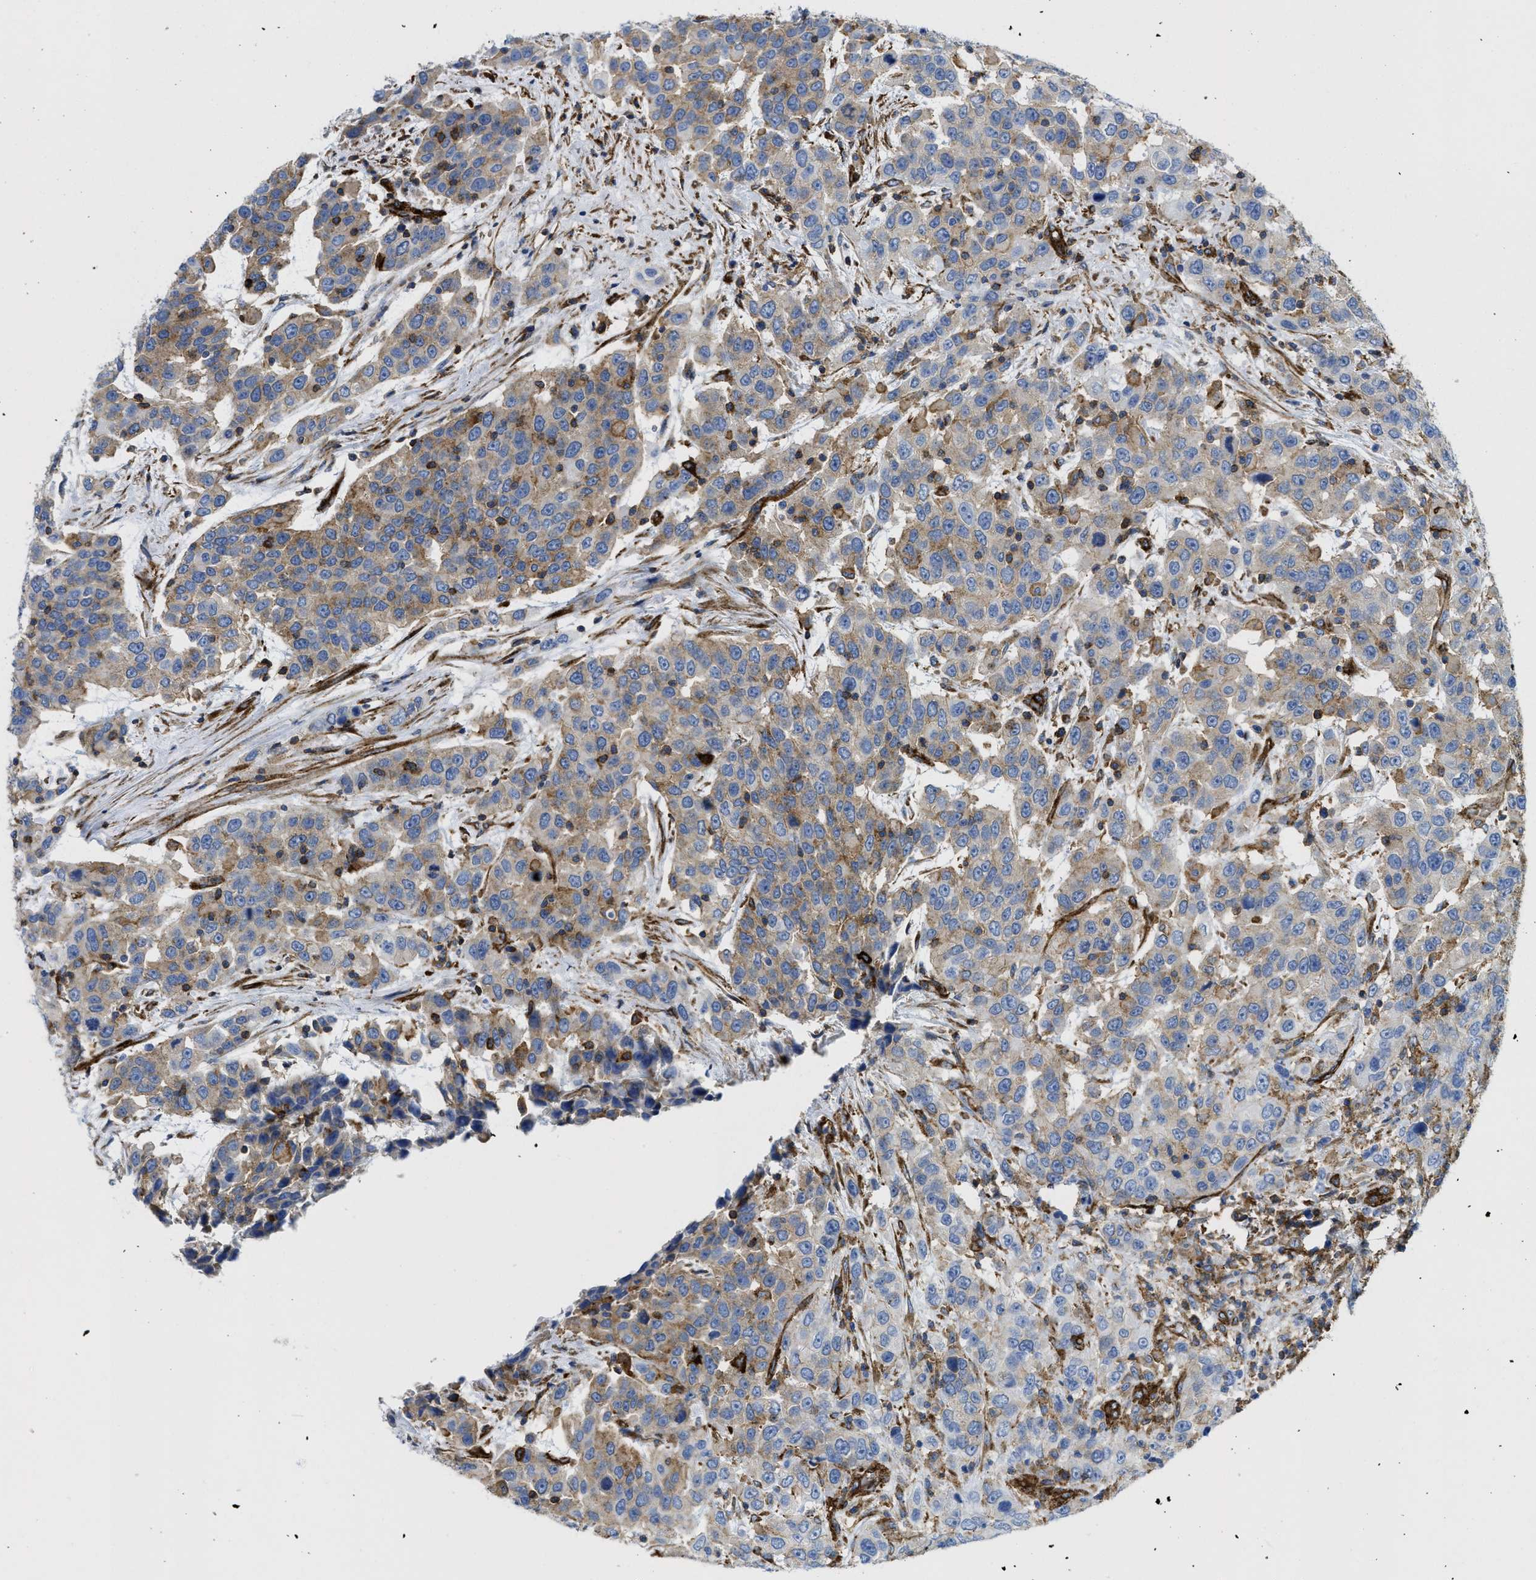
{"staining": {"intensity": "moderate", "quantity": "25%-75%", "location": "cytoplasmic/membranous"}, "tissue": "urothelial cancer", "cell_type": "Tumor cells", "image_type": "cancer", "snomed": [{"axis": "morphology", "description": "Urothelial carcinoma, High grade"}, {"axis": "topography", "description": "Urinary bladder"}], "caption": "Immunohistochemical staining of human urothelial carcinoma (high-grade) displays medium levels of moderate cytoplasmic/membranous staining in about 25%-75% of tumor cells.", "gene": "HIP1", "patient": {"sex": "female", "age": 80}}